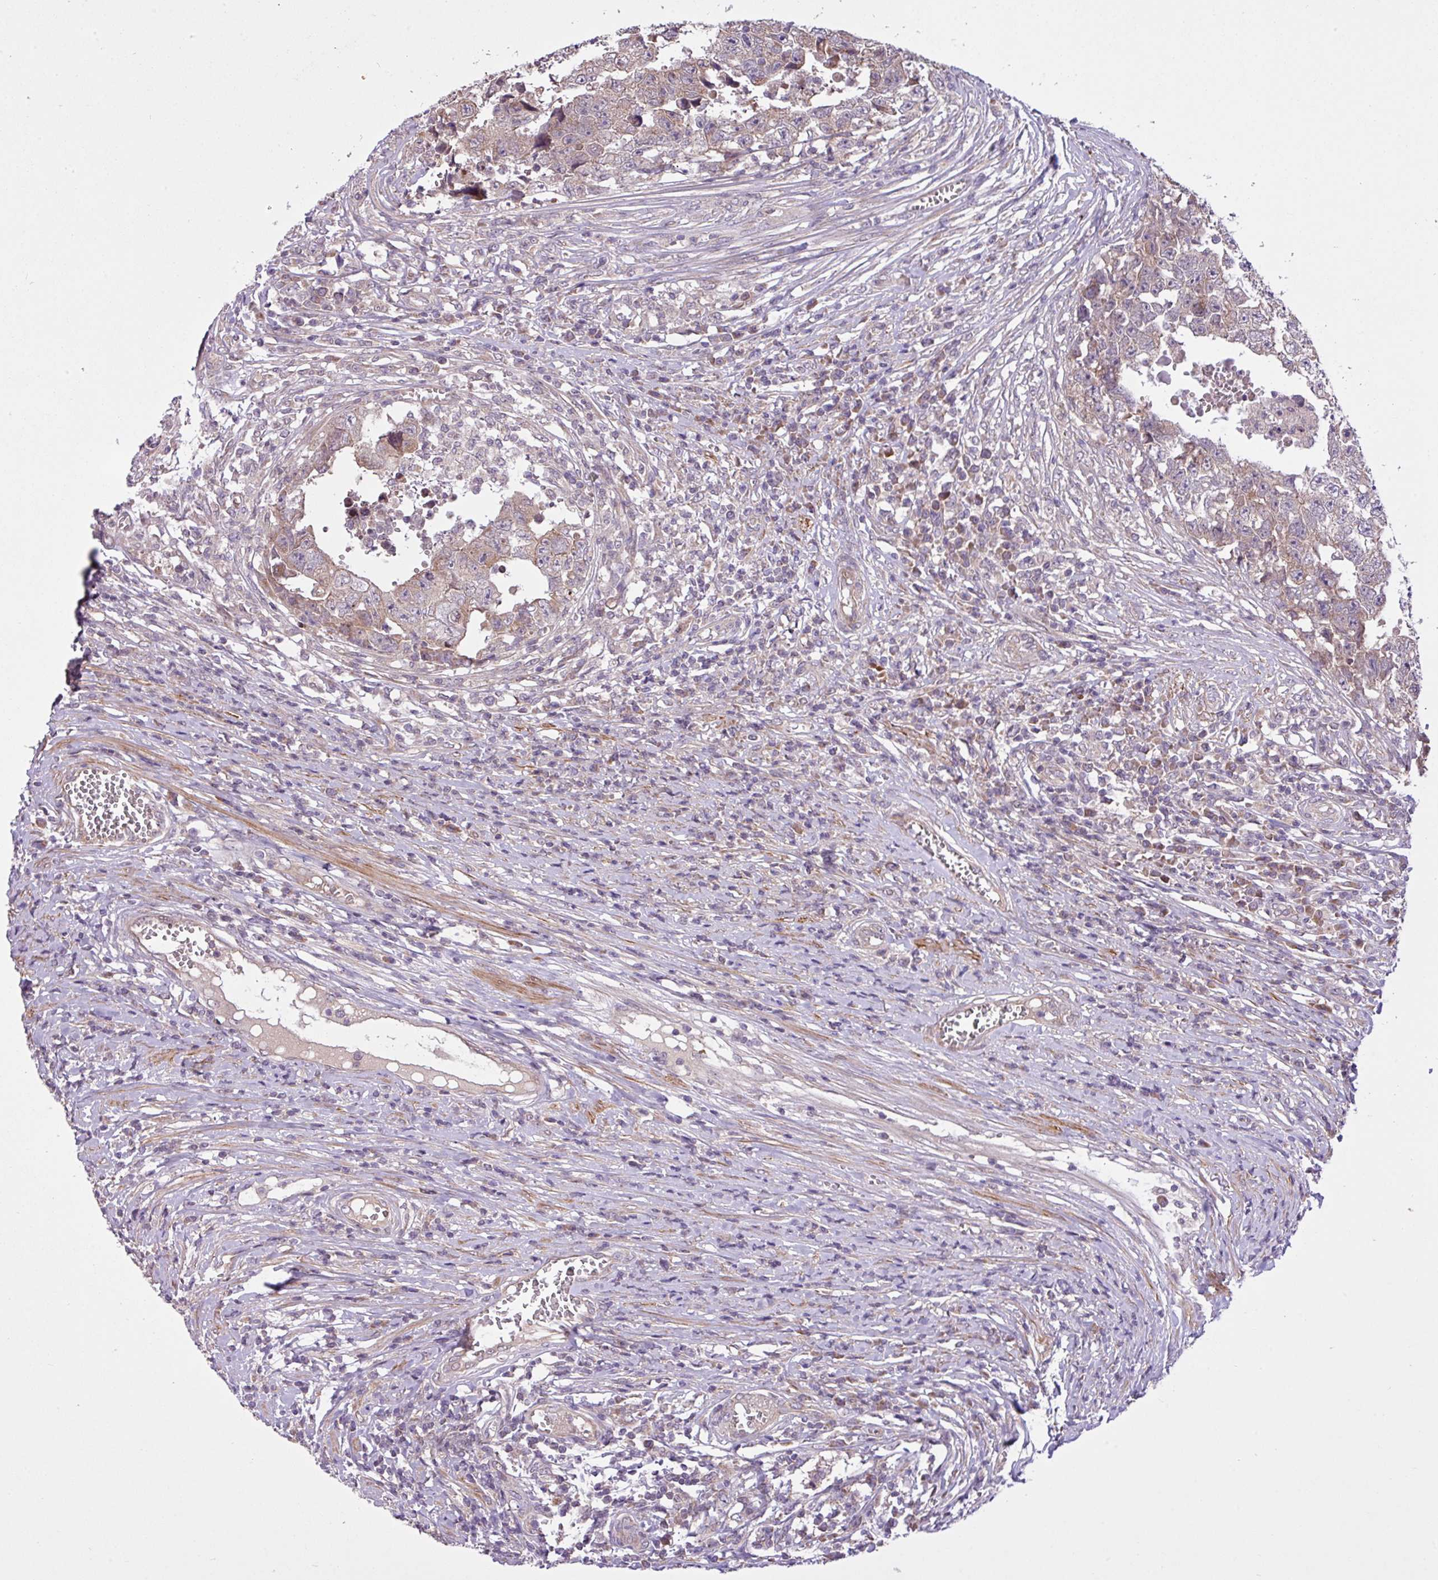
{"staining": {"intensity": "weak", "quantity": "<25%", "location": "cytoplasmic/membranous"}, "tissue": "testis cancer", "cell_type": "Tumor cells", "image_type": "cancer", "snomed": [{"axis": "morphology", "description": "Carcinoma, Embryonal, NOS"}, {"axis": "topography", "description": "Testis"}], "caption": "An image of testis embryonal carcinoma stained for a protein exhibits no brown staining in tumor cells.", "gene": "TIMM10B", "patient": {"sex": "male", "age": 25}}